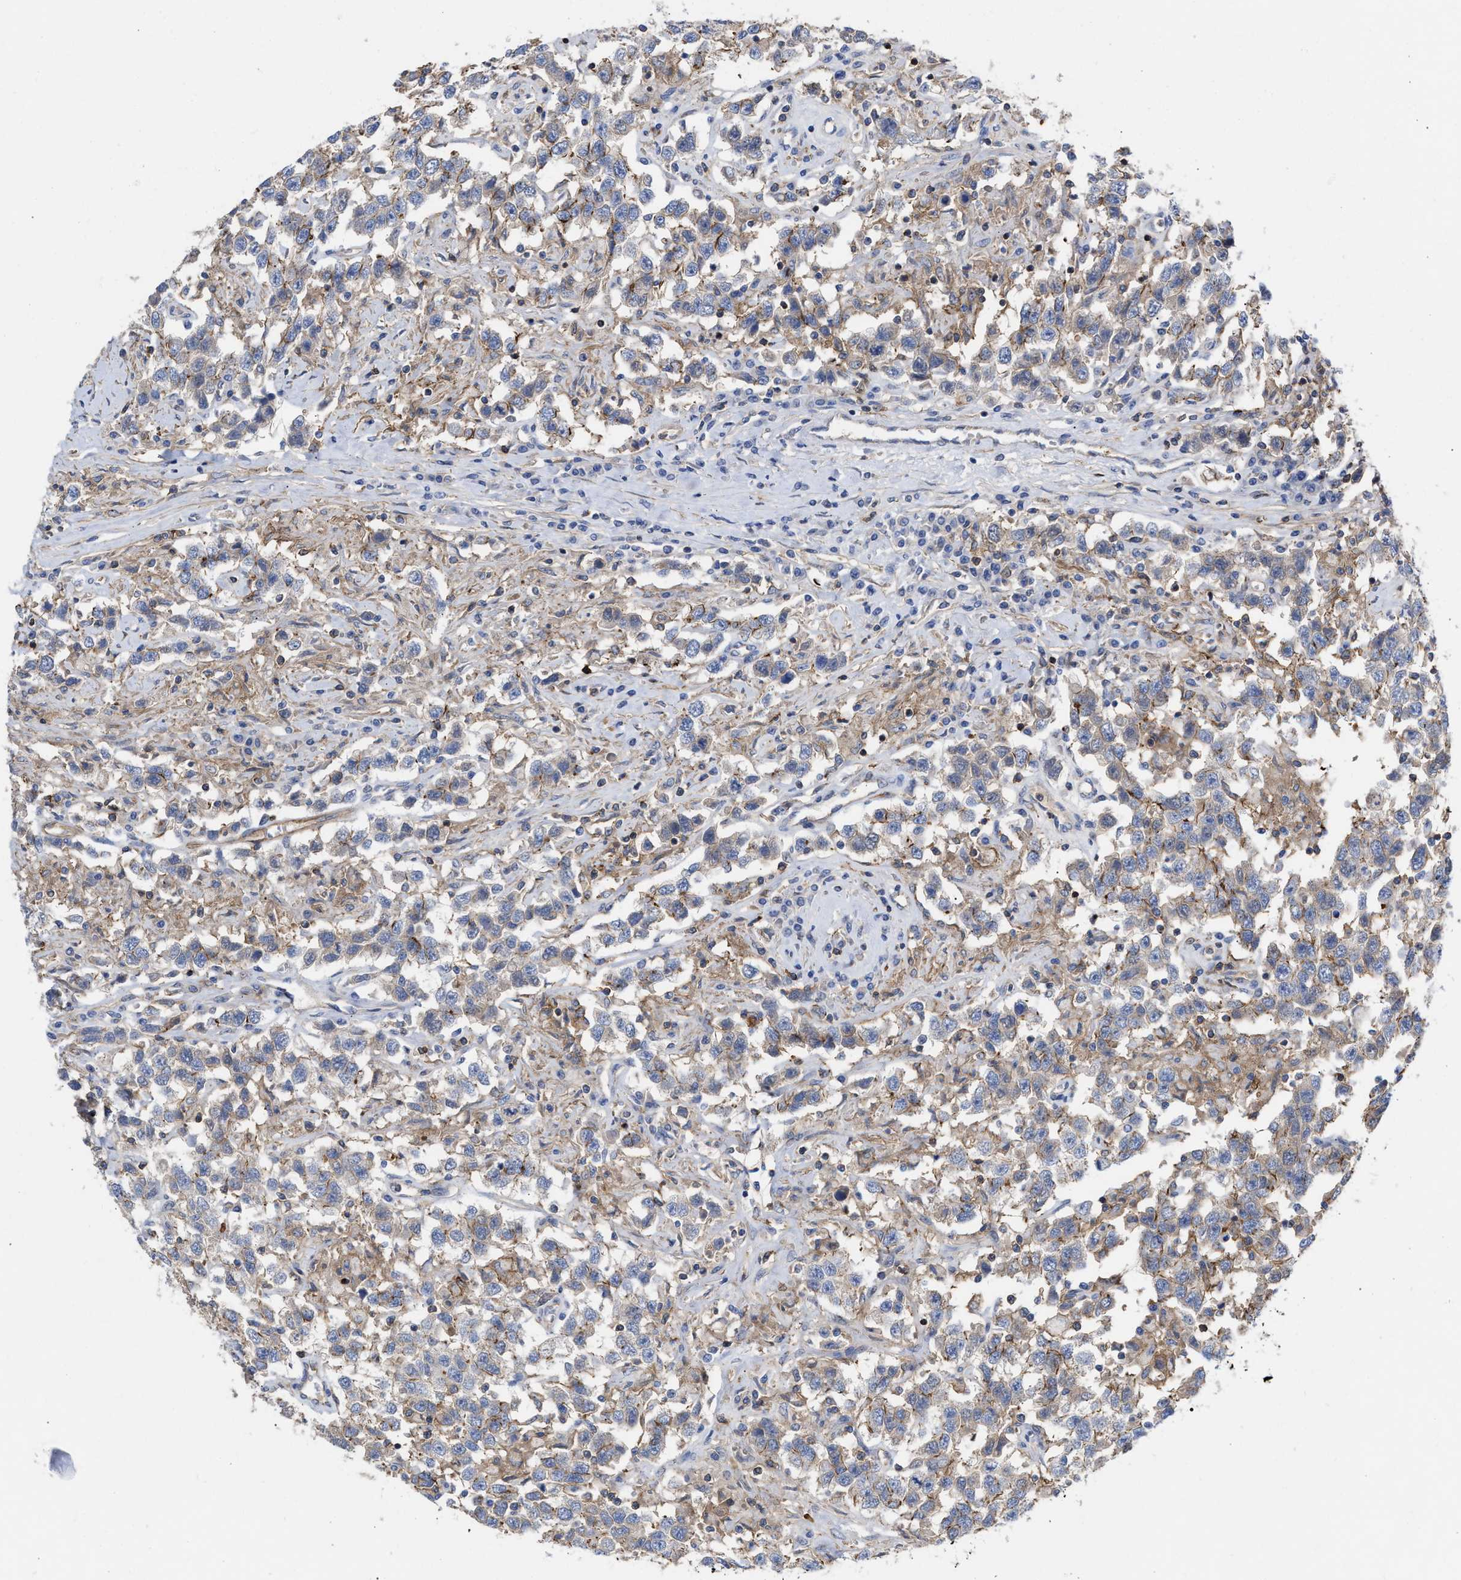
{"staining": {"intensity": "negative", "quantity": "none", "location": "none"}, "tissue": "testis cancer", "cell_type": "Tumor cells", "image_type": "cancer", "snomed": [{"axis": "morphology", "description": "Seminoma, NOS"}, {"axis": "topography", "description": "Testis"}], "caption": "IHC of human testis cancer (seminoma) demonstrates no positivity in tumor cells.", "gene": "HS3ST5", "patient": {"sex": "male", "age": 41}}